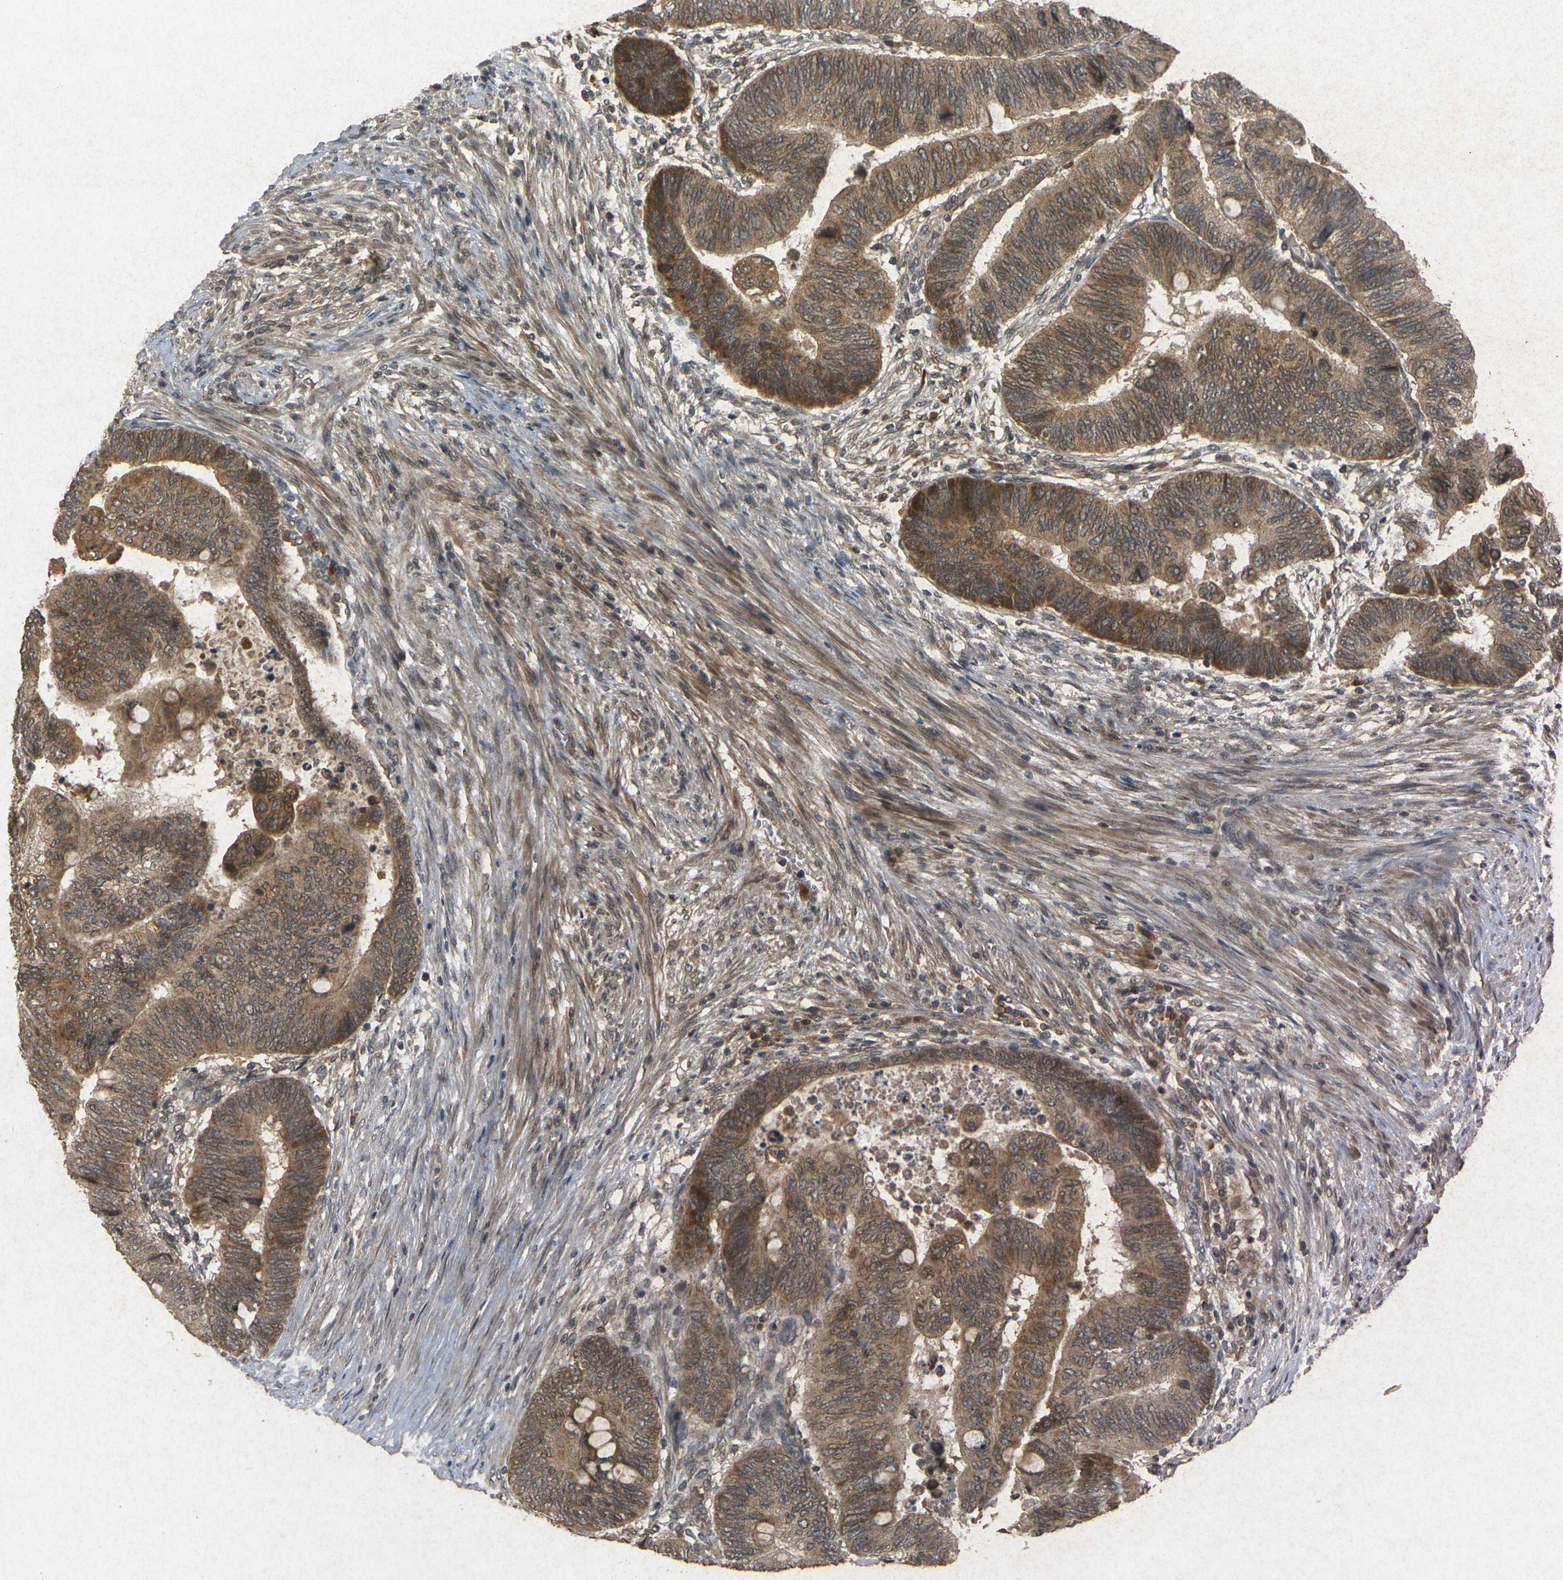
{"staining": {"intensity": "moderate", "quantity": ">75%", "location": "cytoplasmic/membranous"}, "tissue": "colorectal cancer", "cell_type": "Tumor cells", "image_type": "cancer", "snomed": [{"axis": "morphology", "description": "Normal tissue, NOS"}, {"axis": "morphology", "description": "Adenocarcinoma, NOS"}, {"axis": "topography", "description": "Rectum"}, {"axis": "topography", "description": "Peripheral nerve tissue"}], "caption": "Tumor cells display moderate cytoplasmic/membranous expression in about >75% of cells in adenocarcinoma (colorectal).", "gene": "ERN1", "patient": {"sex": "male", "age": 92}}